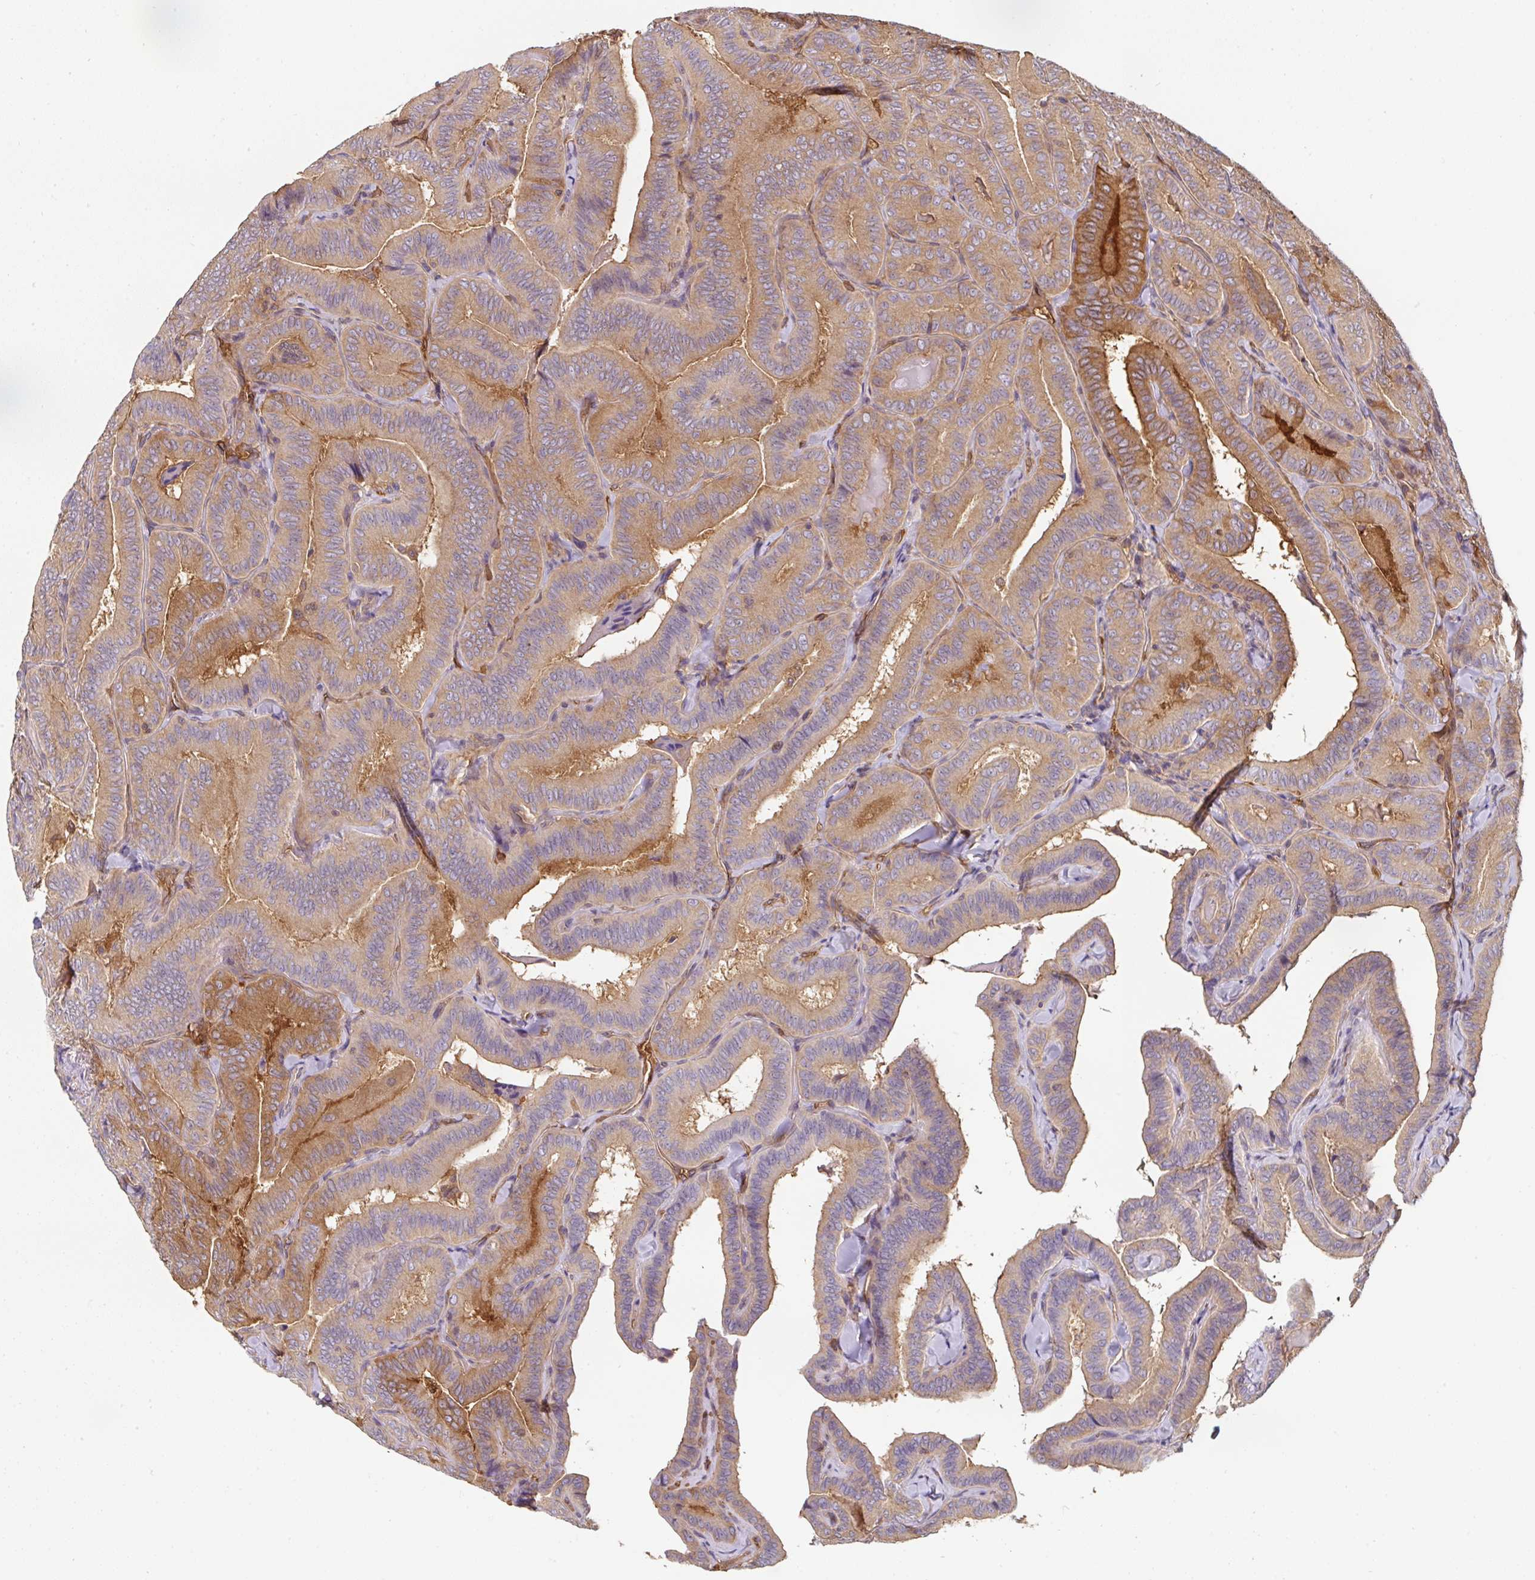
{"staining": {"intensity": "moderate", "quantity": "25%-75%", "location": "cytoplasmic/membranous"}, "tissue": "thyroid cancer", "cell_type": "Tumor cells", "image_type": "cancer", "snomed": [{"axis": "morphology", "description": "Papillary adenocarcinoma, NOS"}, {"axis": "topography", "description": "Thyroid gland"}], "caption": "Tumor cells show moderate cytoplasmic/membranous staining in approximately 25%-75% of cells in papillary adenocarcinoma (thyroid). Nuclei are stained in blue.", "gene": "ST13", "patient": {"sex": "male", "age": 61}}